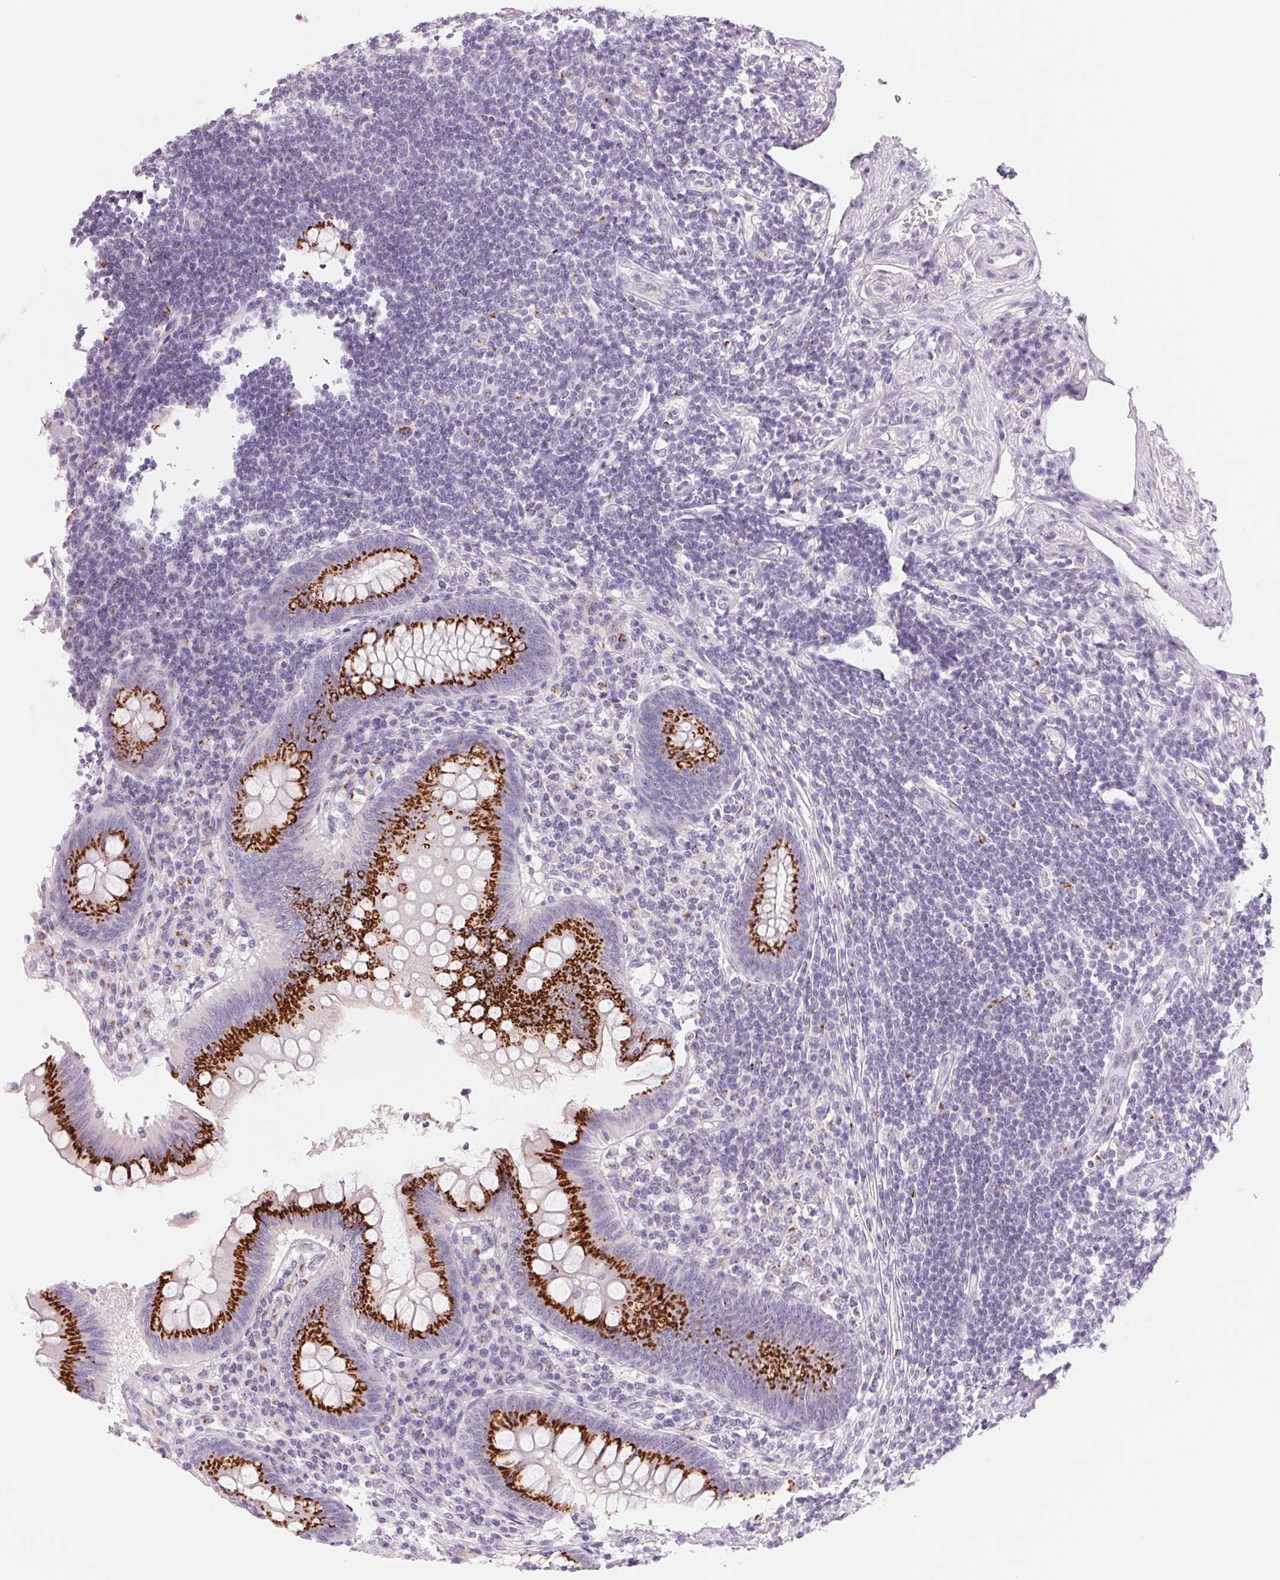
{"staining": {"intensity": "strong", "quantity": ">75%", "location": "cytoplasmic/membranous"}, "tissue": "appendix", "cell_type": "Glandular cells", "image_type": "normal", "snomed": [{"axis": "morphology", "description": "Normal tissue, NOS"}, {"axis": "topography", "description": "Appendix"}], "caption": "Approximately >75% of glandular cells in normal appendix display strong cytoplasmic/membranous protein expression as visualized by brown immunohistochemical staining.", "gene": "GALNT7", "patient": {"sex": "female", "age": 57}}